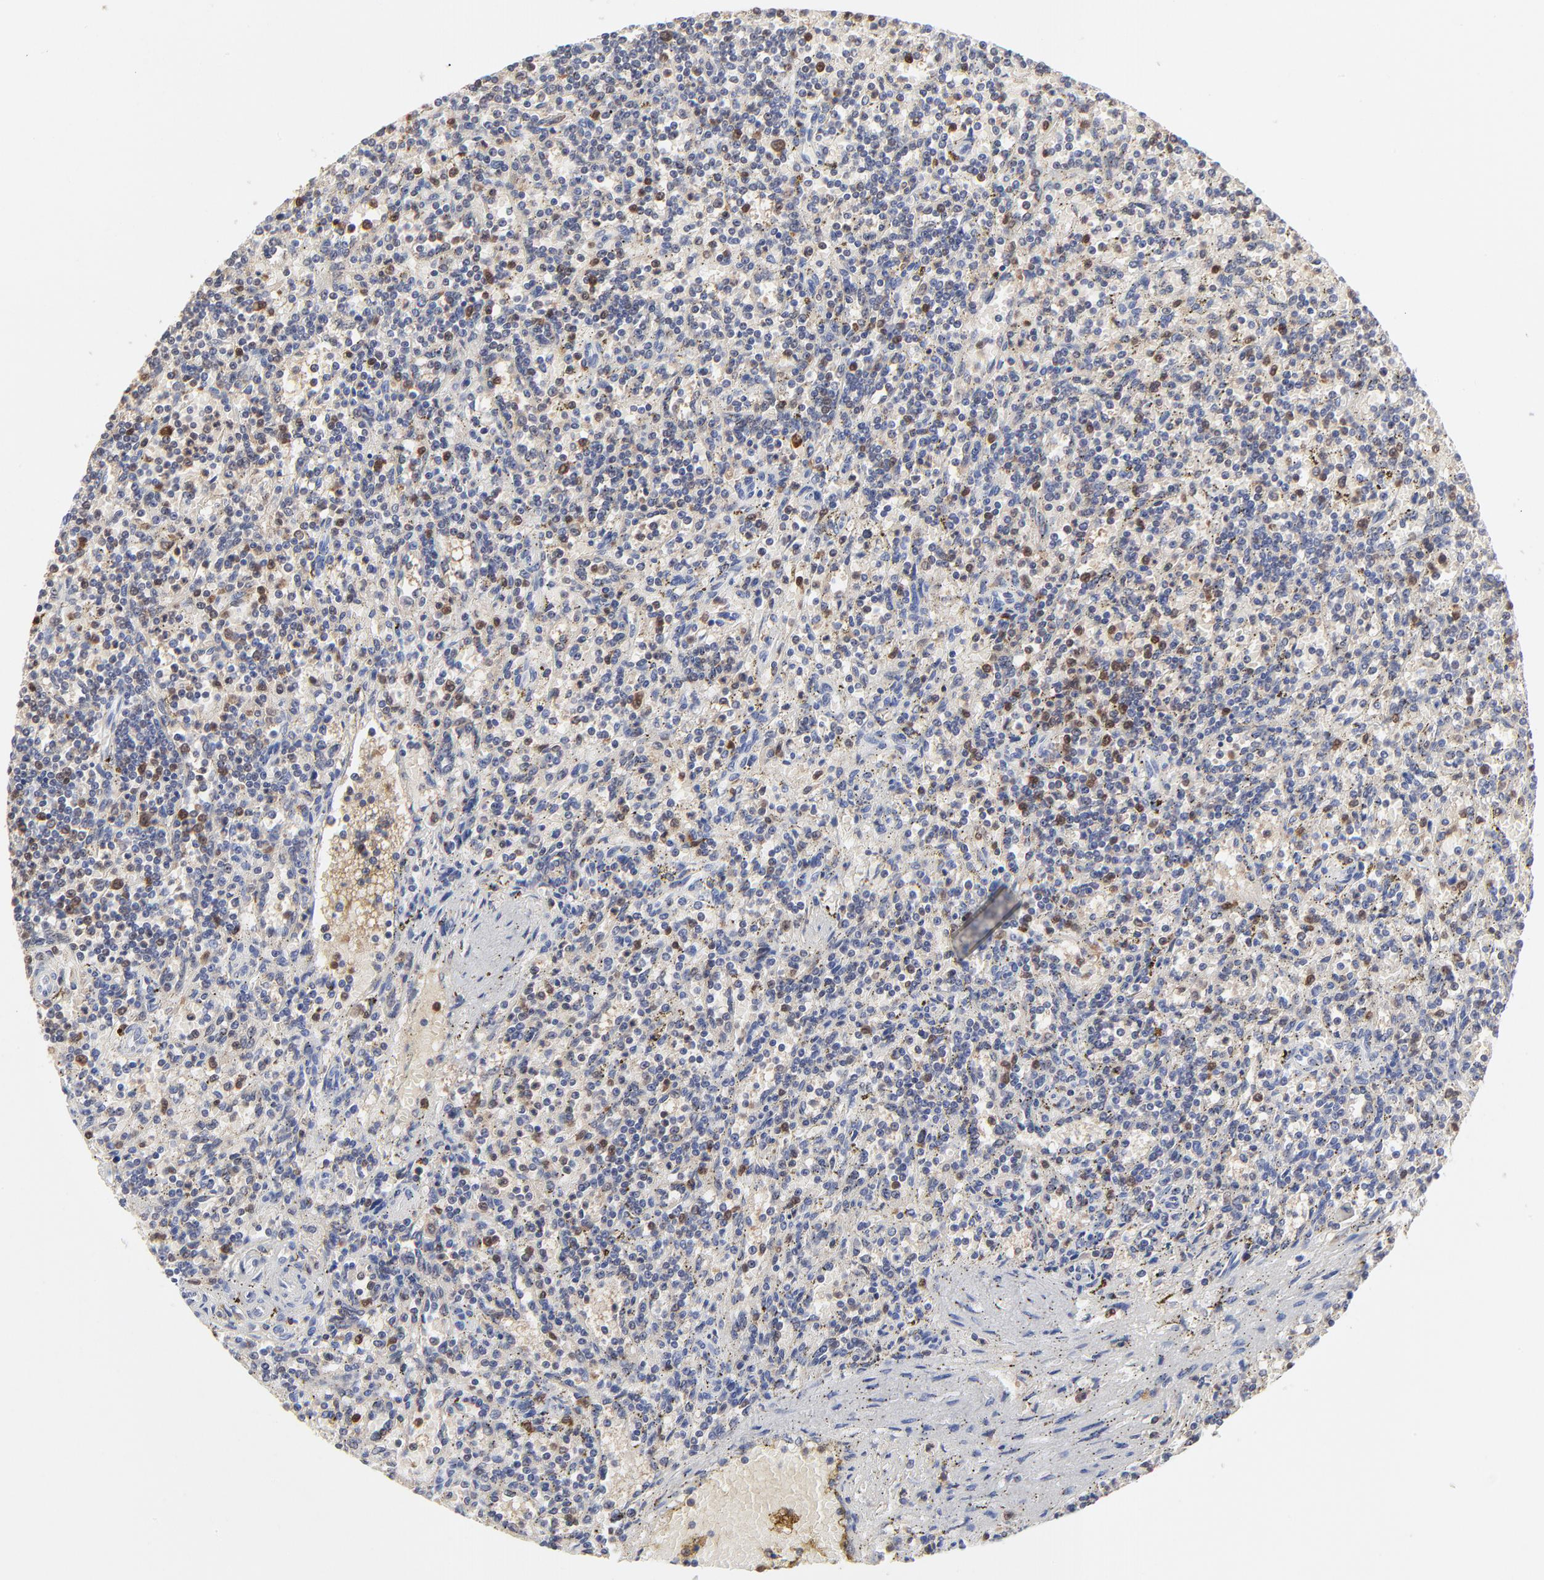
{"staining": {"intensity": "moderate", "quantity": "<25%", "location": "cytoplasmic/membranous"}, "tissue": "lymphoma", "cell_type": "Tumor cells", "image_type": "cancer", "snomed": [{"axis": "morphology", "description": "Malignant lymphoma, non-Hodgkin's type, Low grade"}, {"axis": "topography", "description": "Spleen"}], "caption": "IHC micrograph of neoplastic tissue: human lymphoma stained using IHC exhibits low levels of moderate protein expression localized specifically in the cytoplasmic/membranous of tumor cells, appearing as a cytoplasmic/membranous brown color.", "gene": "CASP3", "patient": {"sex": "male", "age": 73}}